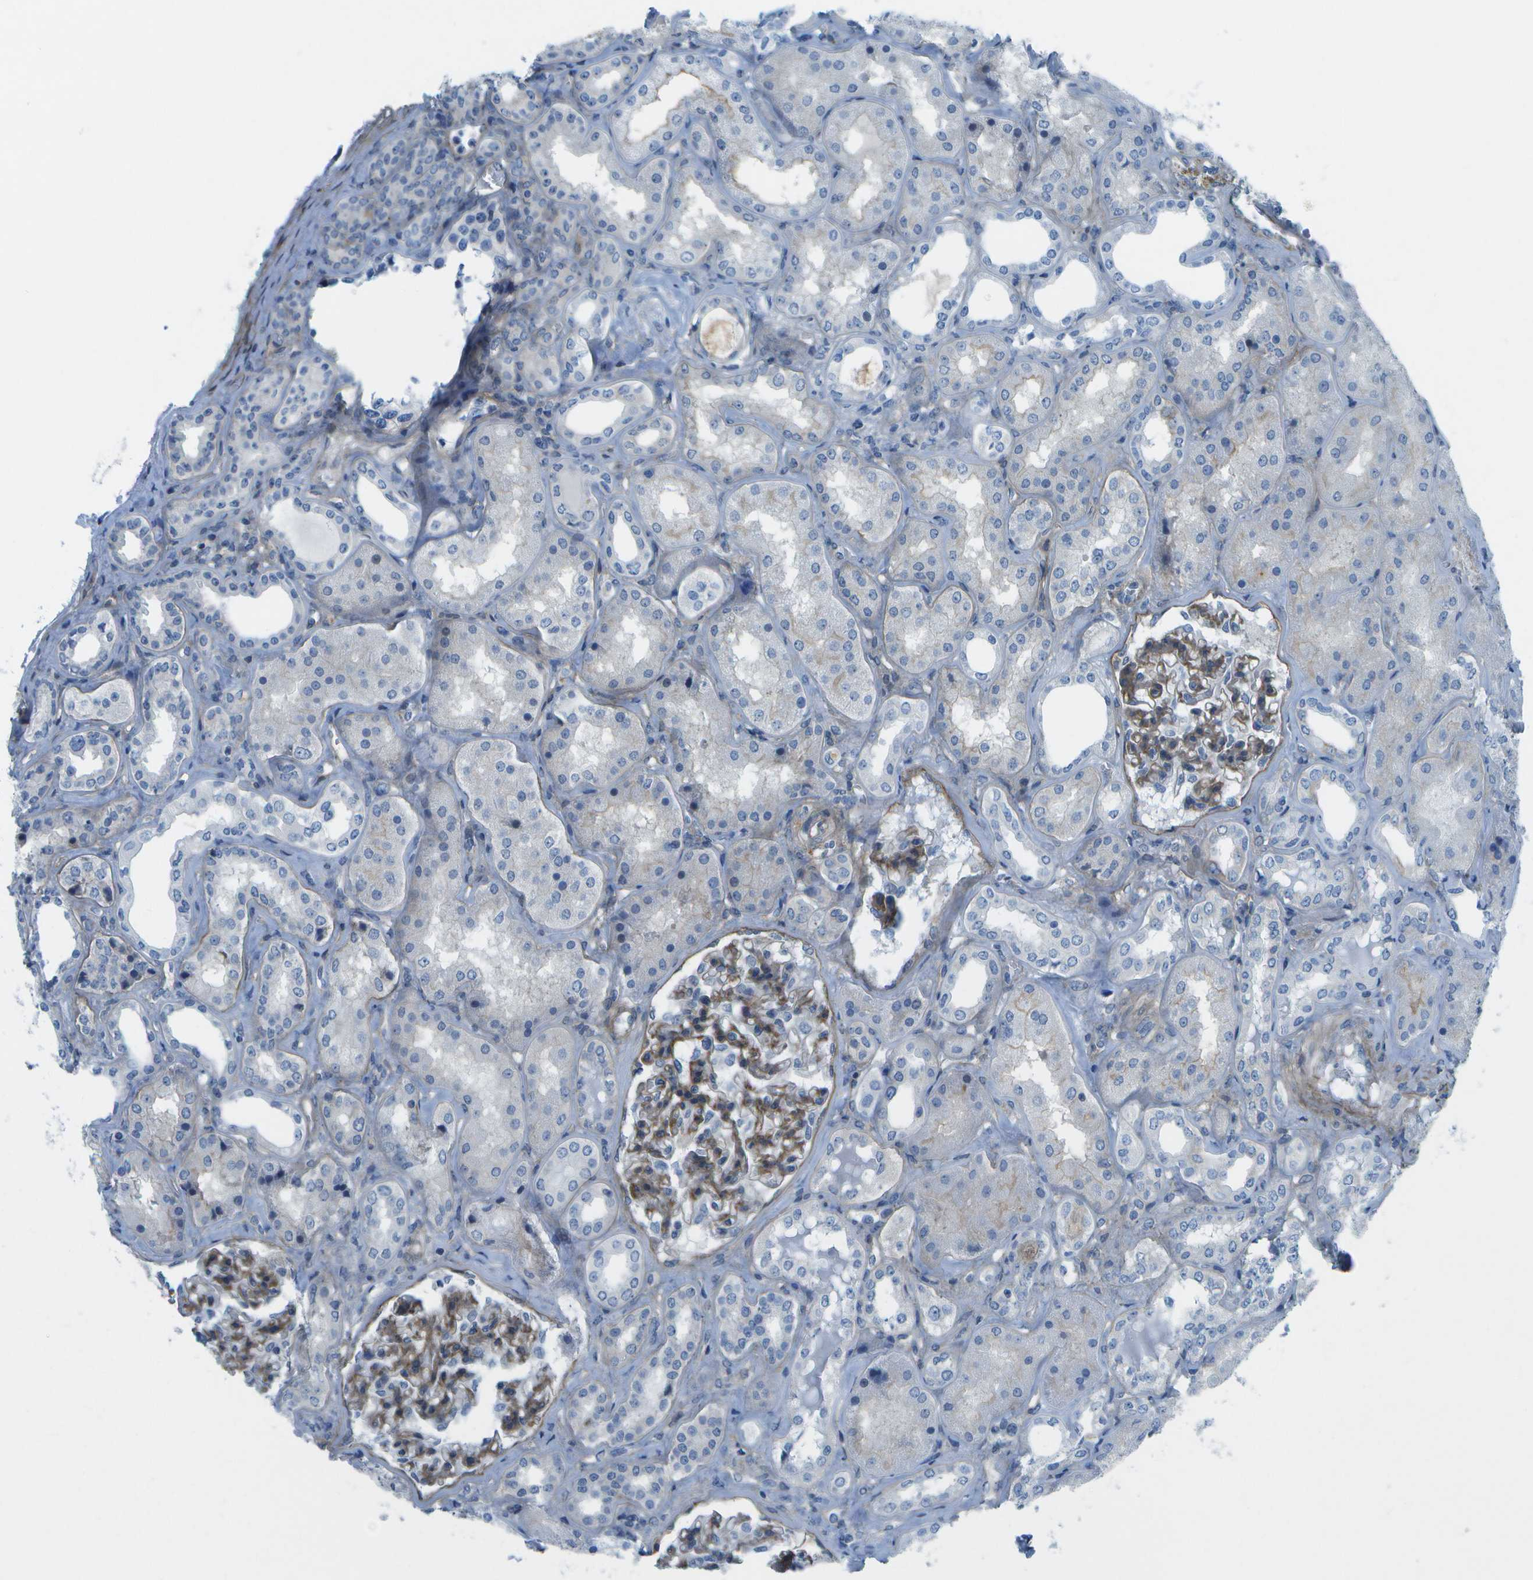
{"staining": {"intensity": "moderate", "quantity": "25%-75%", "location": "cytoplasmic/membranous"}, "tissue": "kidney", "cell_type": "Cells in glomeruli", "image_type": "normal", "snomed": [{"axis": "morphology", "description": "Normal tissue, NOS"}, {"axis": "topography", "description": "Kidney"}], "caption": "Immunohistochemistry histopathology image of benign human kidney stained for a protein (brown), which shows medium levels of moderate cytoplasmic/membranous staining in about 25%-75% of cells in glomeruli.", "gene": "SORBS3", "patient": {"sex": "female", "age": 56}}